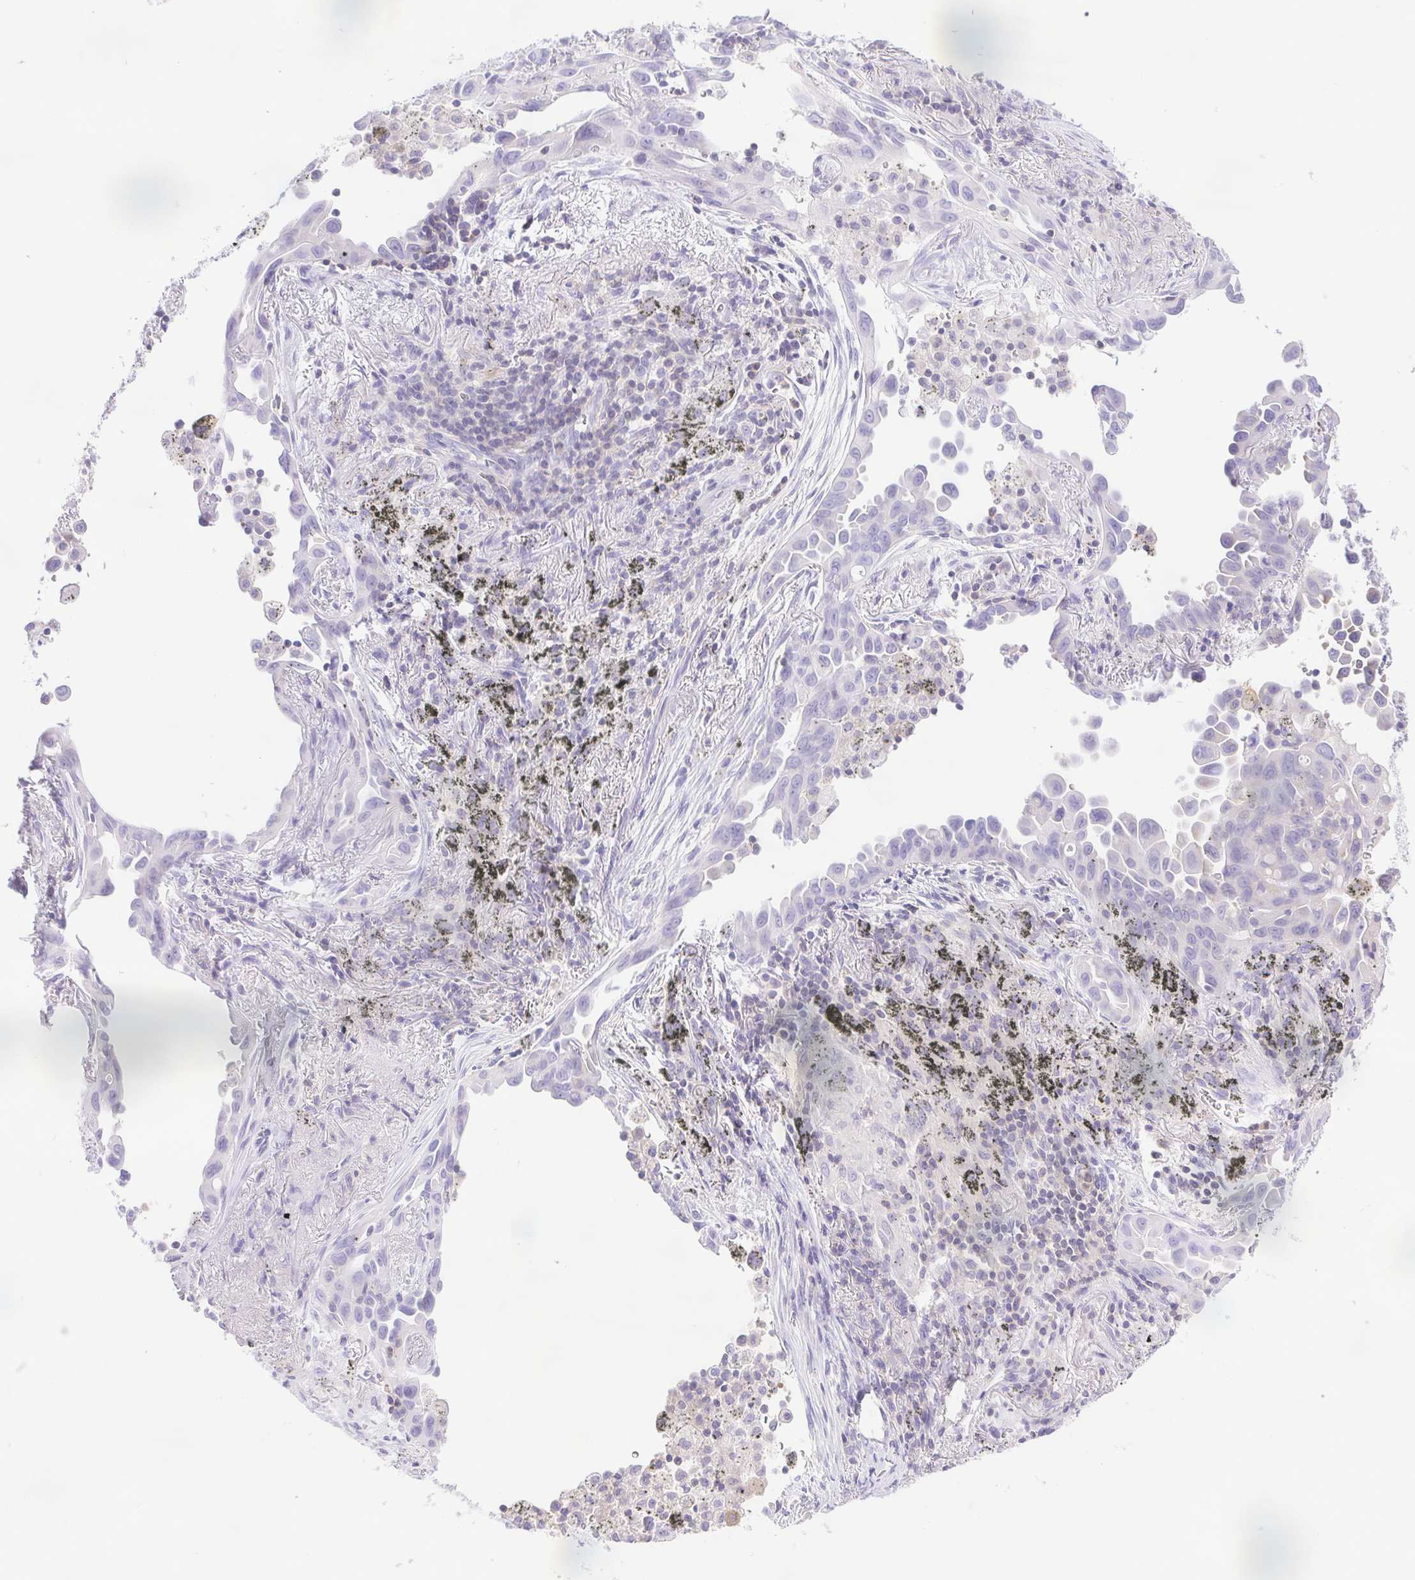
{"staining": {"intensity": "negative", "quantity": "none", "location": "none"}, "tissue": "lung cancer", "cell_type": "Tumor cells", "image_type": "cancer", "snomed": [{"axis": "morphology", "description": "Adenocarcinoma, NOS"}, {"axis": "topography", "description": "Lung"}], "caption": "Tumor cells show no significant protein expression in lung adenocarcinoma.", "gene": "SYNPR", "patient": {"sex": "male", "age": 68}}